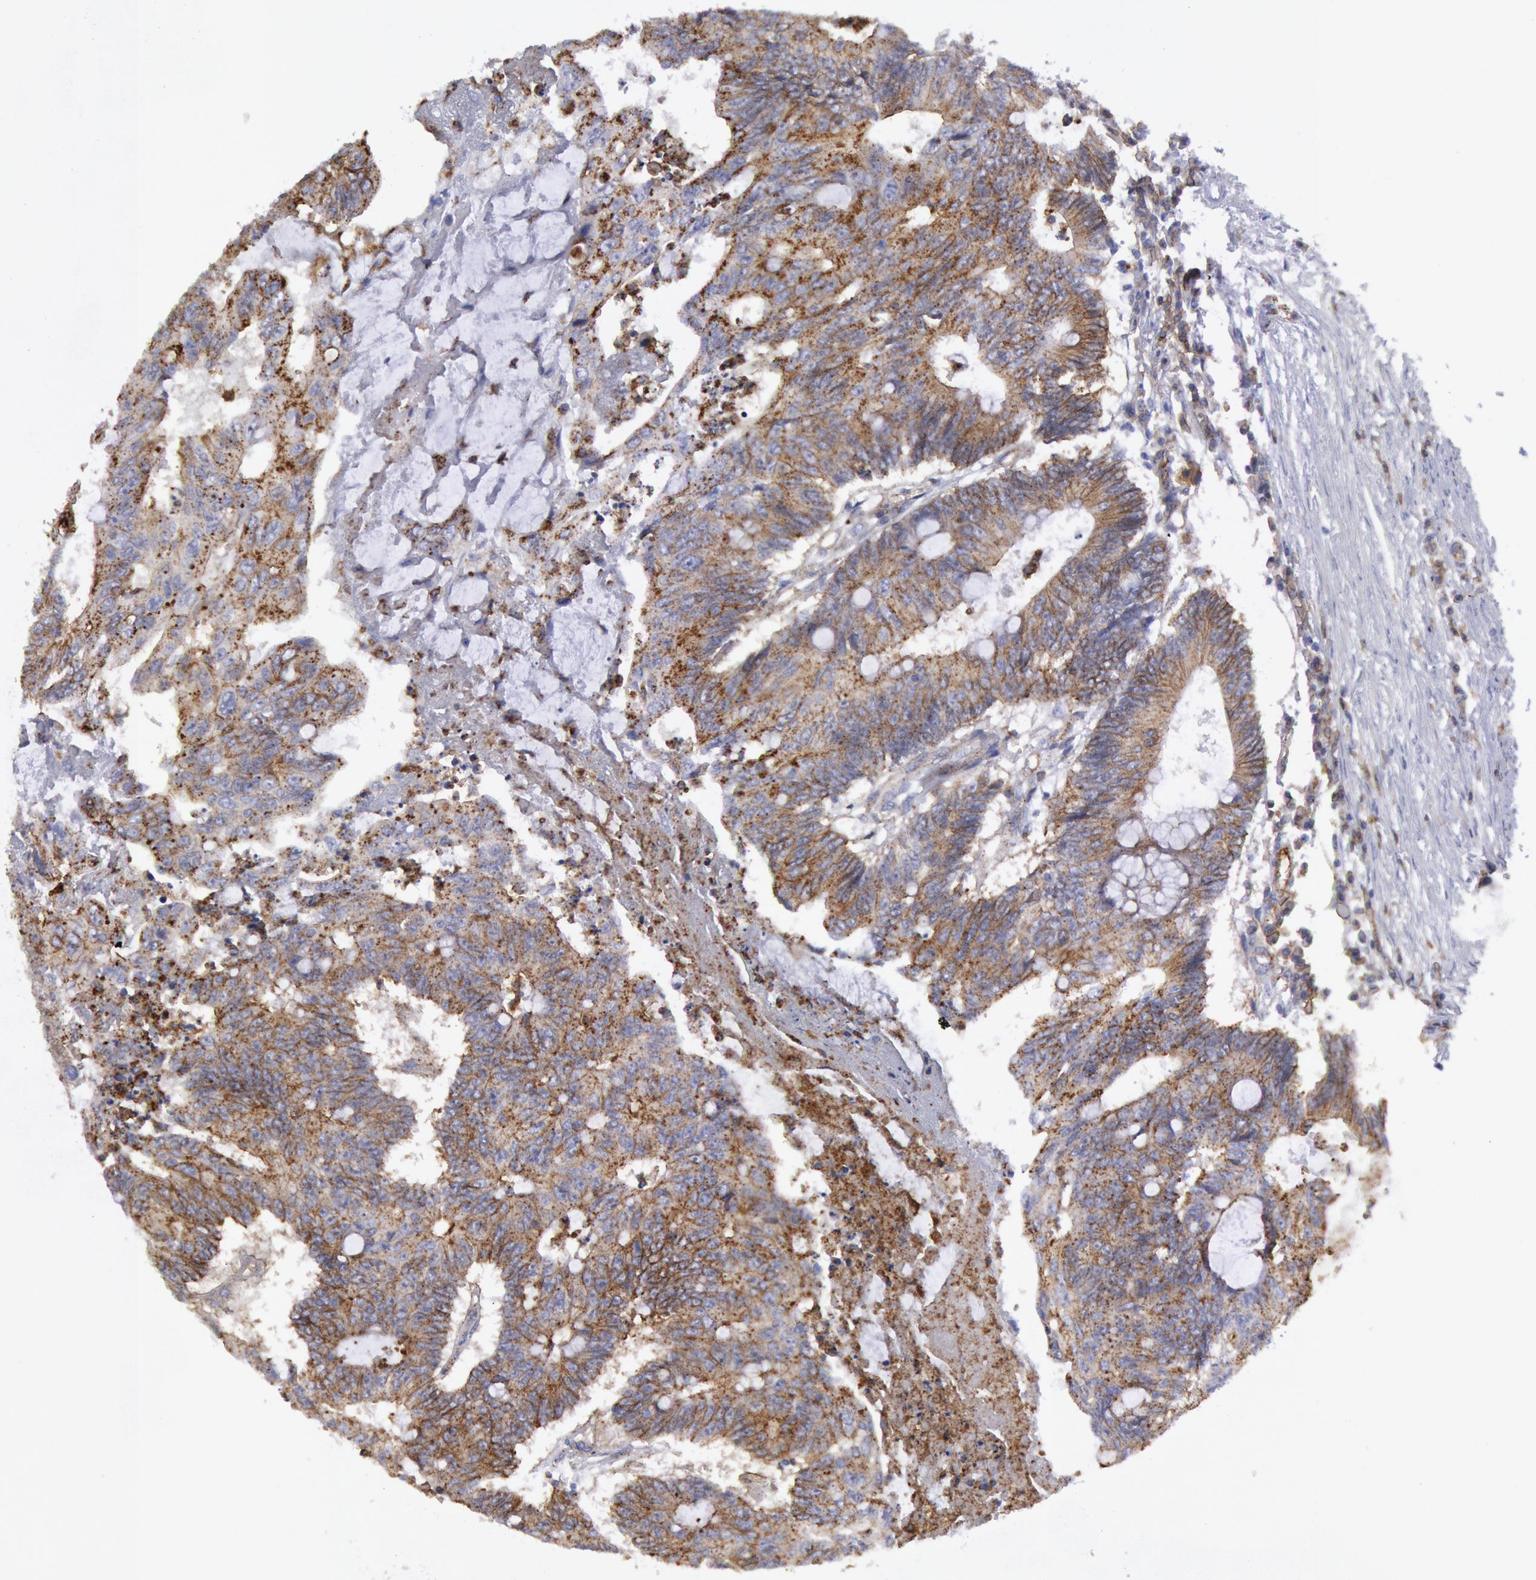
{"staining": {"intensity": "weak", "quantity": "25%-75%", "location": "cytoplasmic/membranous"}, "tissue": "colorectal cancer", "cell_type": "Tumor cells", "image_type": "cancer", "snomed": [{"axis": "morphology", "description": "Adenocarcinoma, NOS"}, {"axis": "topography", "description": "Colon"}], "caption": "Immunohistochemical staining of human adenocarcinoma (colorectal) demonstrates low levels of weak cytoplasmic/membranous expression in about 25%-75% of tumor cells.", "gene": "FLOT1", "patient": {"sex": "male", "age": 65}}